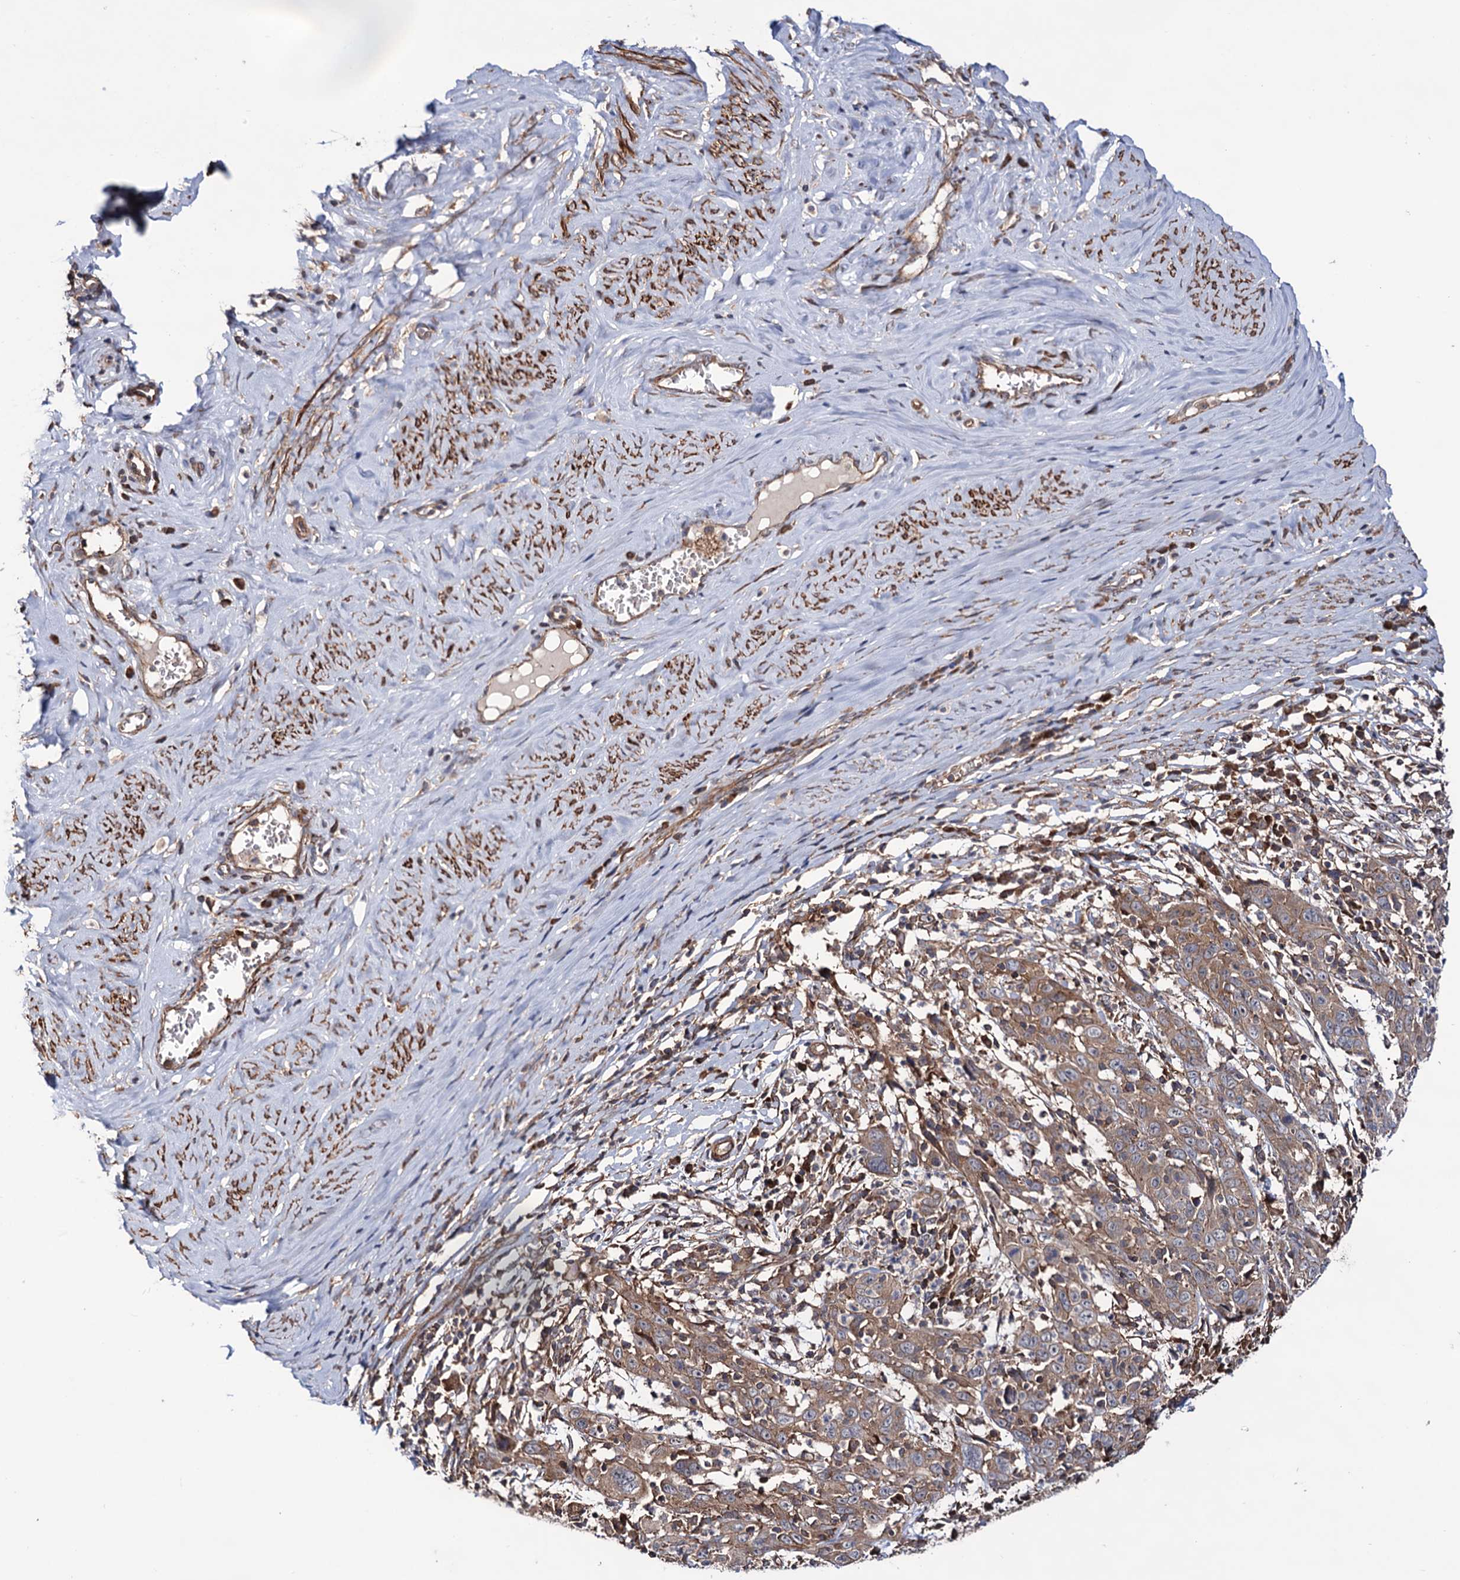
{"staining": {"intensity": "weak", "quantity": ">75%", "location": "cytoplasmic/membranous"}, "tissue": "cervical cancer", "cell_type": "Tumor cells", "image_type": "cancer", "snomed": [{"axis": "morphology", "description": "Squamous cell carcinoma, NOS"}, {"axis": "topography", "description": "Cervix"}], "caption": "The immunohistochemical stain shows weak cytoplasmic/membranous staining in tumor cells of cervical cancer (squamous cell carcinoma) tissue. (Brightfield microscopy of DAB IHC at high magnification).", "gene": "FERMT2", "patient": {"sex": "female", "age": 46}}